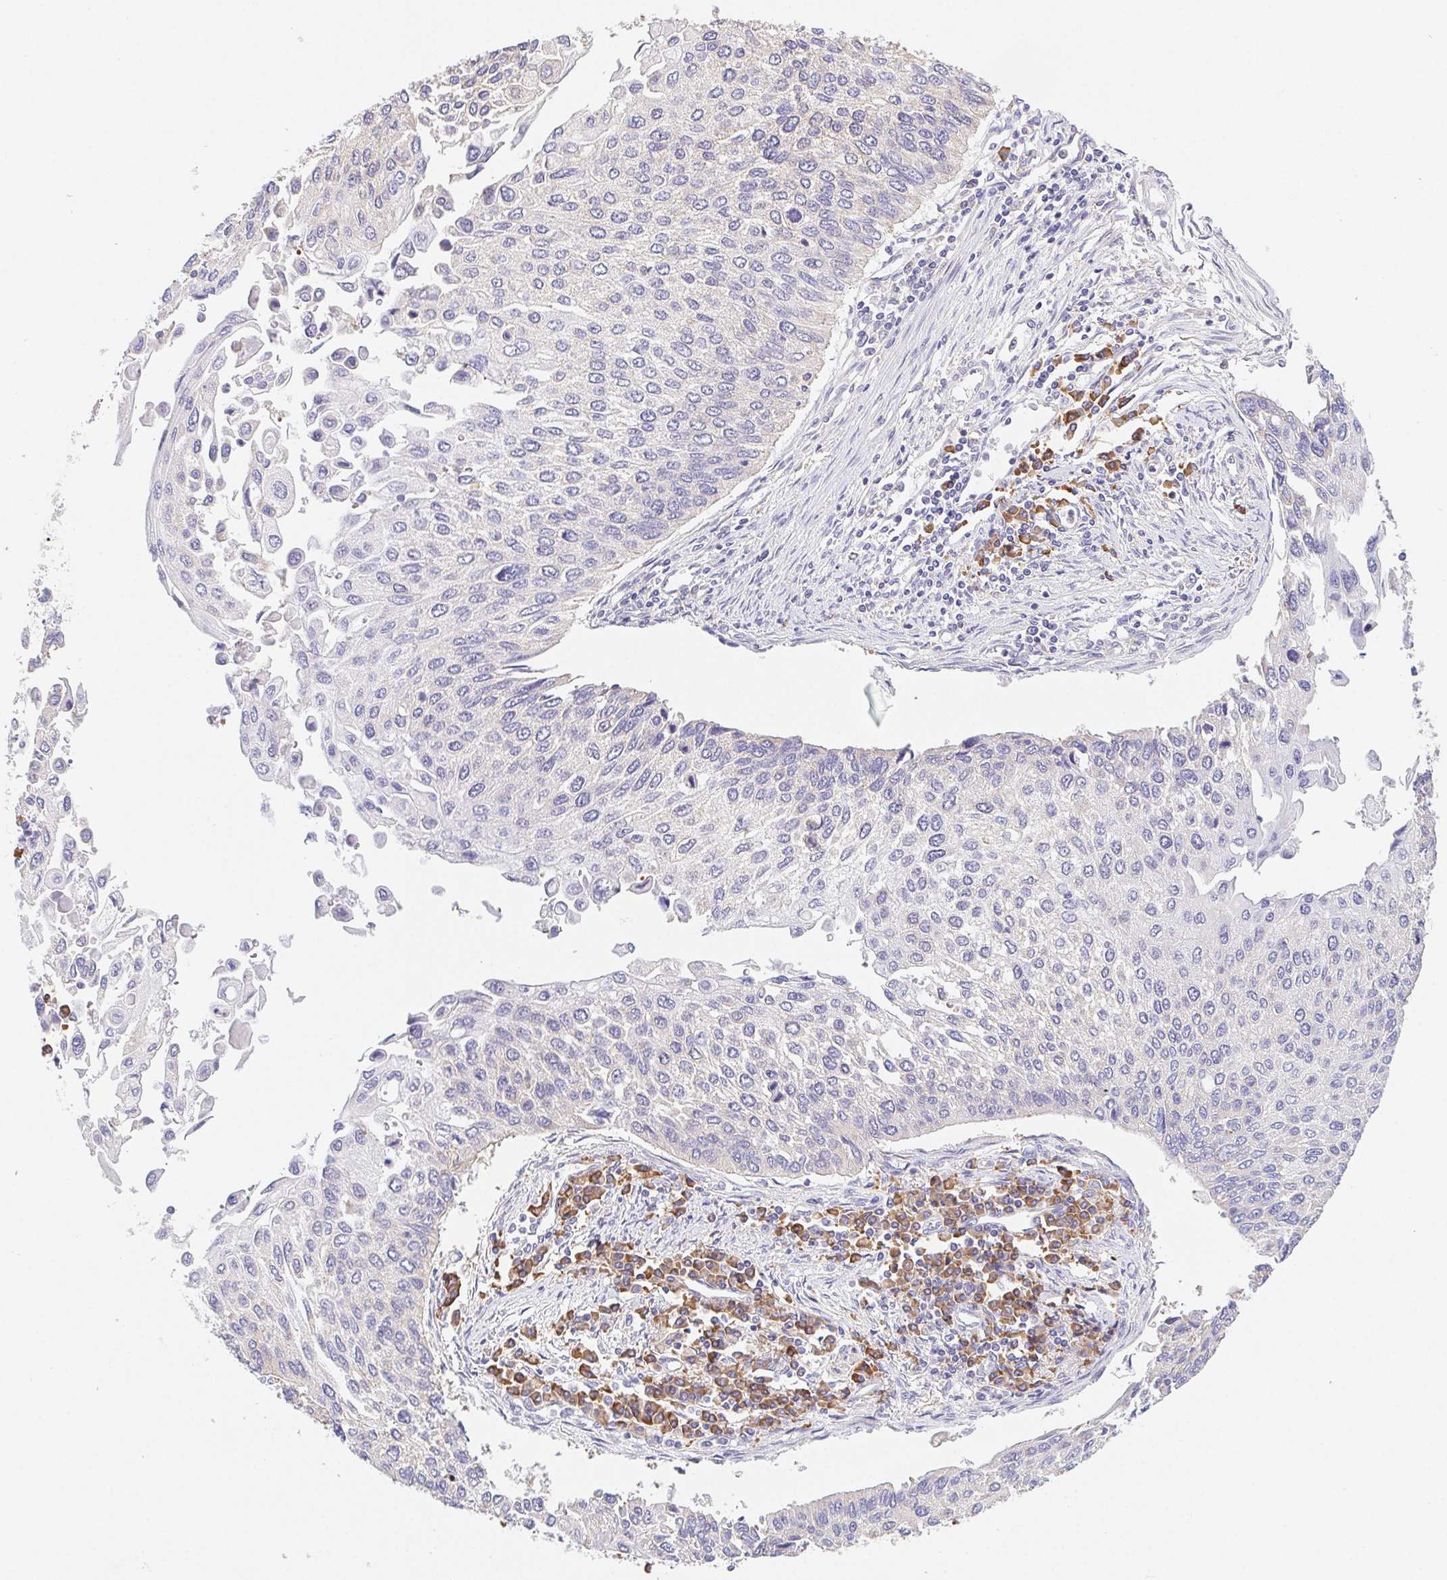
{"staining": {"intensity": "negative", "quantity": "none", "location": "none"}, "tissue": "lung cancer", "cell_type": "Tumor cells", "image_type": "cancer", "snomed": [{"axis": "morphology", "description": "Squamous cell carcinoma, NOS"}, {"axis": "morphology", "description": "Squamous cell carcinoma, metastatic, NOS"}, {"axis": "topography", "description": "Lung"}], "caption": "Immunohistochemistry (IHC) of human lung metastatic squamous cell carcinoma displays no staining in tumor cells.", "gene": "ADAM8", "patient": {"sex": "male", "age": 63}}